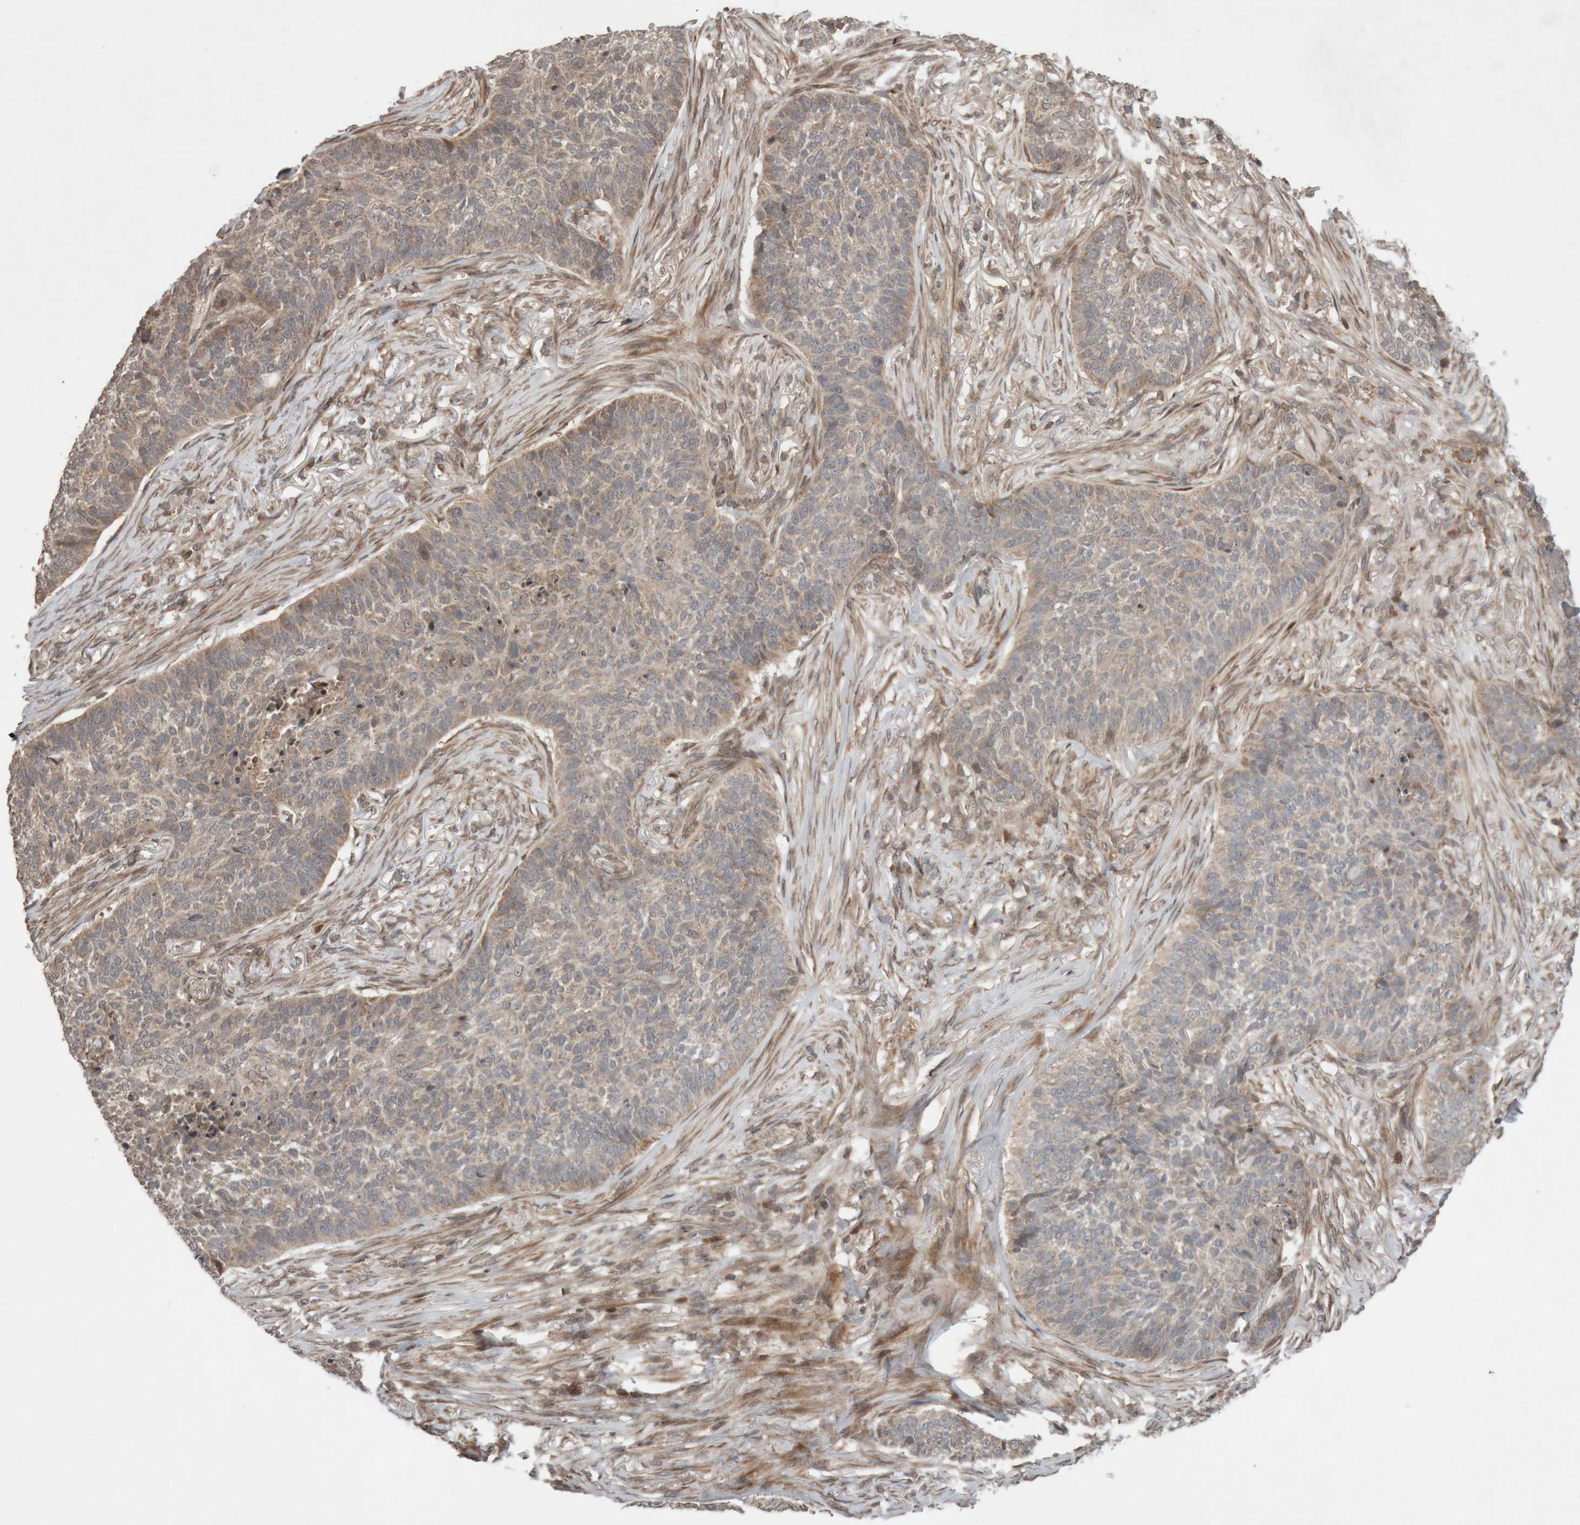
{"staining": {"intensity": "weak", "quantity": ">75%", "location": "cytoplasmic/membranous"}, "tissue": "skin cancer", "cell_type": "Tumor cells", "image_type": "cancer", "snomed": [{"axis": "morphology", "description": "Basal cell carcinoma"}, {"axis": "topography", "description": "Skin"}], "caption": "This is a histology image of IHC staining of skin basal cell carcinoma, which shows weak staining in the cytoplasmic/membranous of tumor cells.", "gene": "KIF21B", "patient": {"sex": "male", "age": 85}}